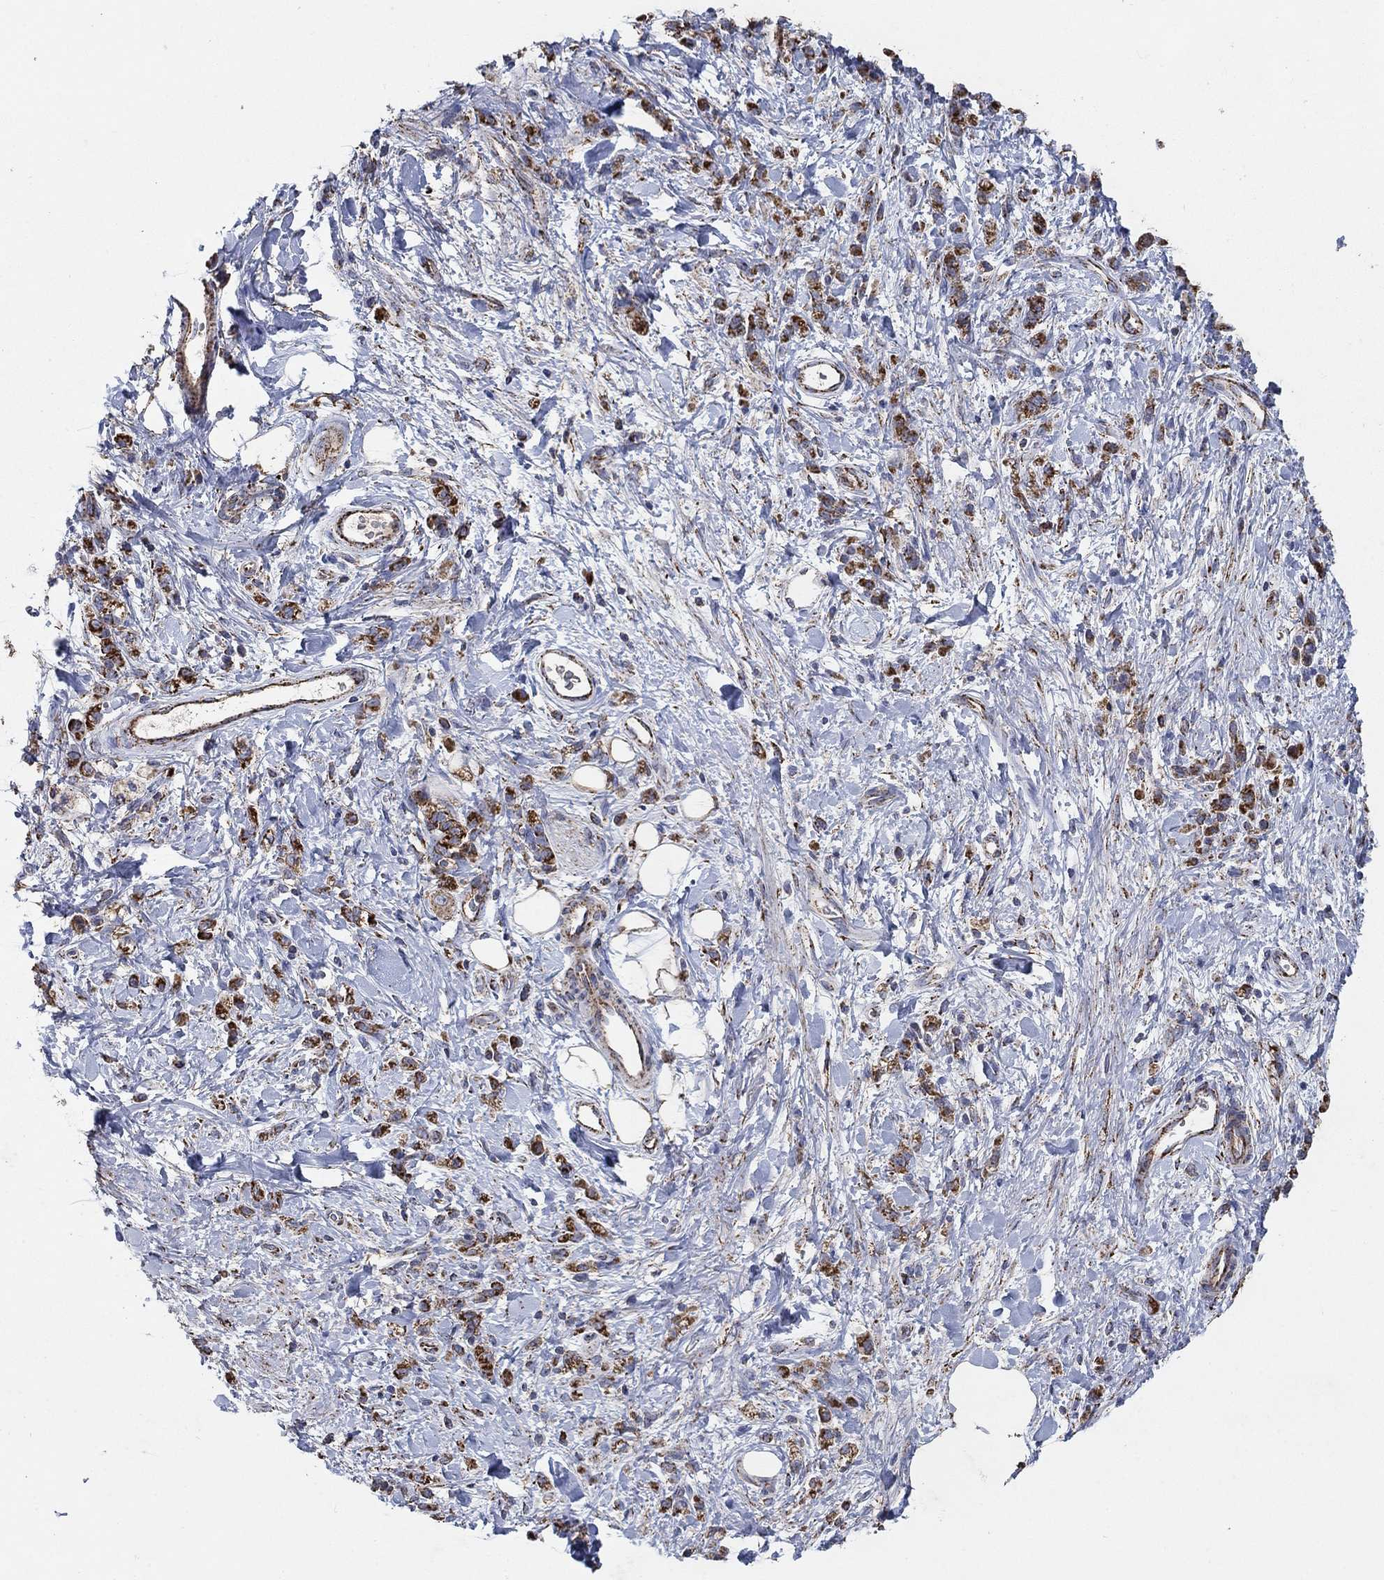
{"staining": {"intensity": "strong", "quantity": "25%-75%", "location": "cytoplasmic/membranous"}, "tissue": "stomach cancer", "cell_type": "Tumor cells", "image_type": "cancer", "snomed": [{"axis": "morphology", "description": "Adenocarcinoma, NOS"}, {"axis": "topography", "description": "Stomach"}], "caption": "Strong cytoplasmic/membranous protein positivity is present in about 25%-75% of tumor cells in stomach cancer. (DAB IHC, brown staining for protein, blue staining for nuclei).", "gene": "PNPLA2", "patient": {"sex": "male", "age": 77}}